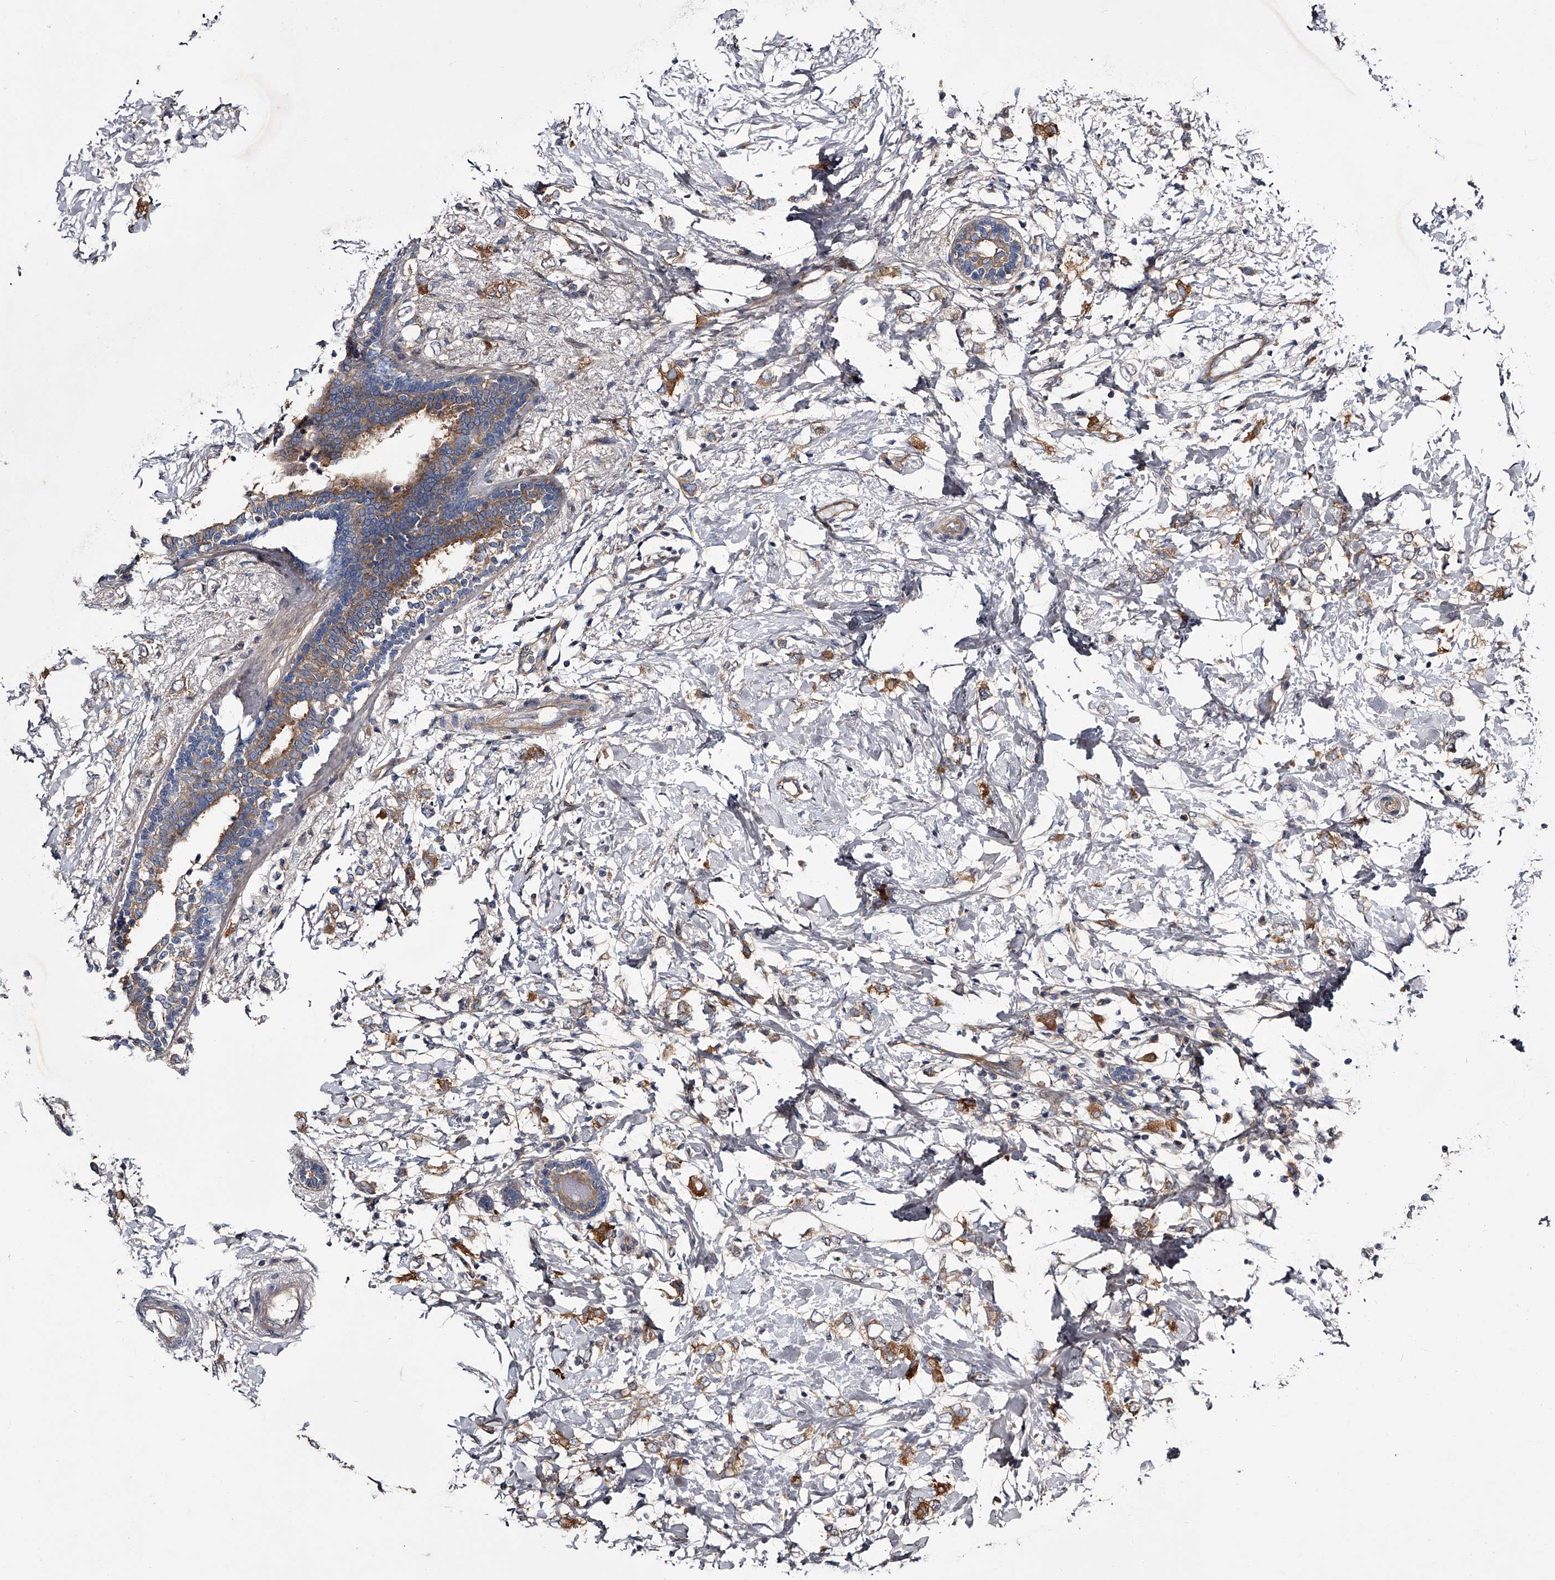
{"staining": {"intensity": "moderate", "quantity": "<25%", "location": "cytoplasmic/membranous"}, "tissue": "breast cancer", "cell_type": "Tumor cells", "image_type": "cancer", "snomed": [{"axis": "morphology", "description": "Normal tissue, NOS"}, {"axis": "morphology", "description": "Lobular carcinoma"}, {"axis": "topography", "description": "Breast"}], "caption": "Moderate cytoplasmic/membranous positivity is appreciated in about <25% of tumor cells in breast cancer (lobular carcinoma).", "gene": "GAPVD1", "patient": {"sex": "female", "age": 47}}